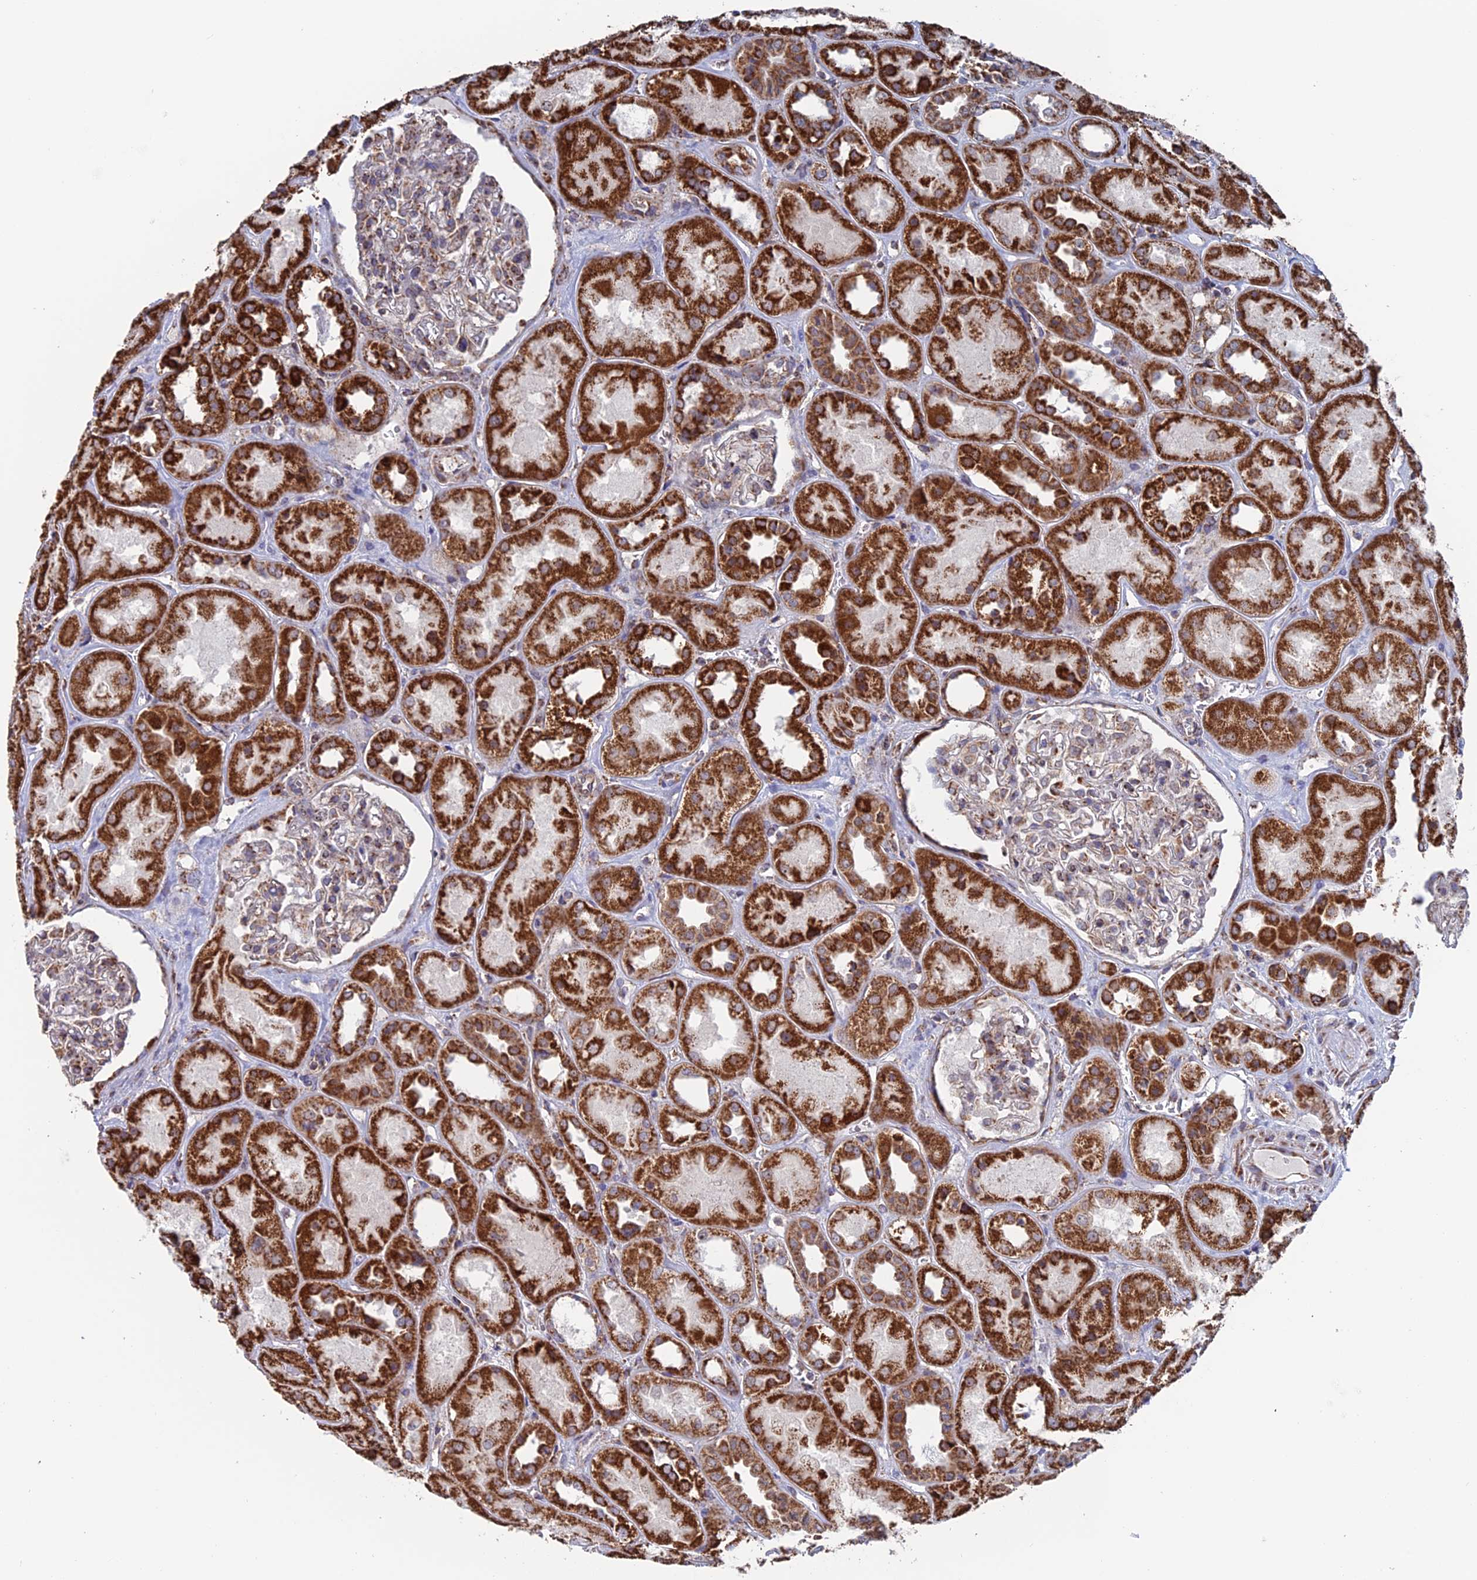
{"staining": {"intensity": "moderate", "quantity": "<25%", "location": "cytoplasmic/membranous"}, "tissue": "kidney", "cell_type": "Cells in glomeruli", "image_type": "normal", "snomed": [{"axis": "morphology", "description": "Normal tissue, NOS"}, {"axis": "topography", "description": "Kidney"}], "caption": "Brown immunohistochemical staining in benign human kidney demonstrates moderate cytoplasmic/membranous expression in approximately <25% of cells in glomeruli.", "gene": "DTYMK", "patient": {"sex": "male", "age": 70}}